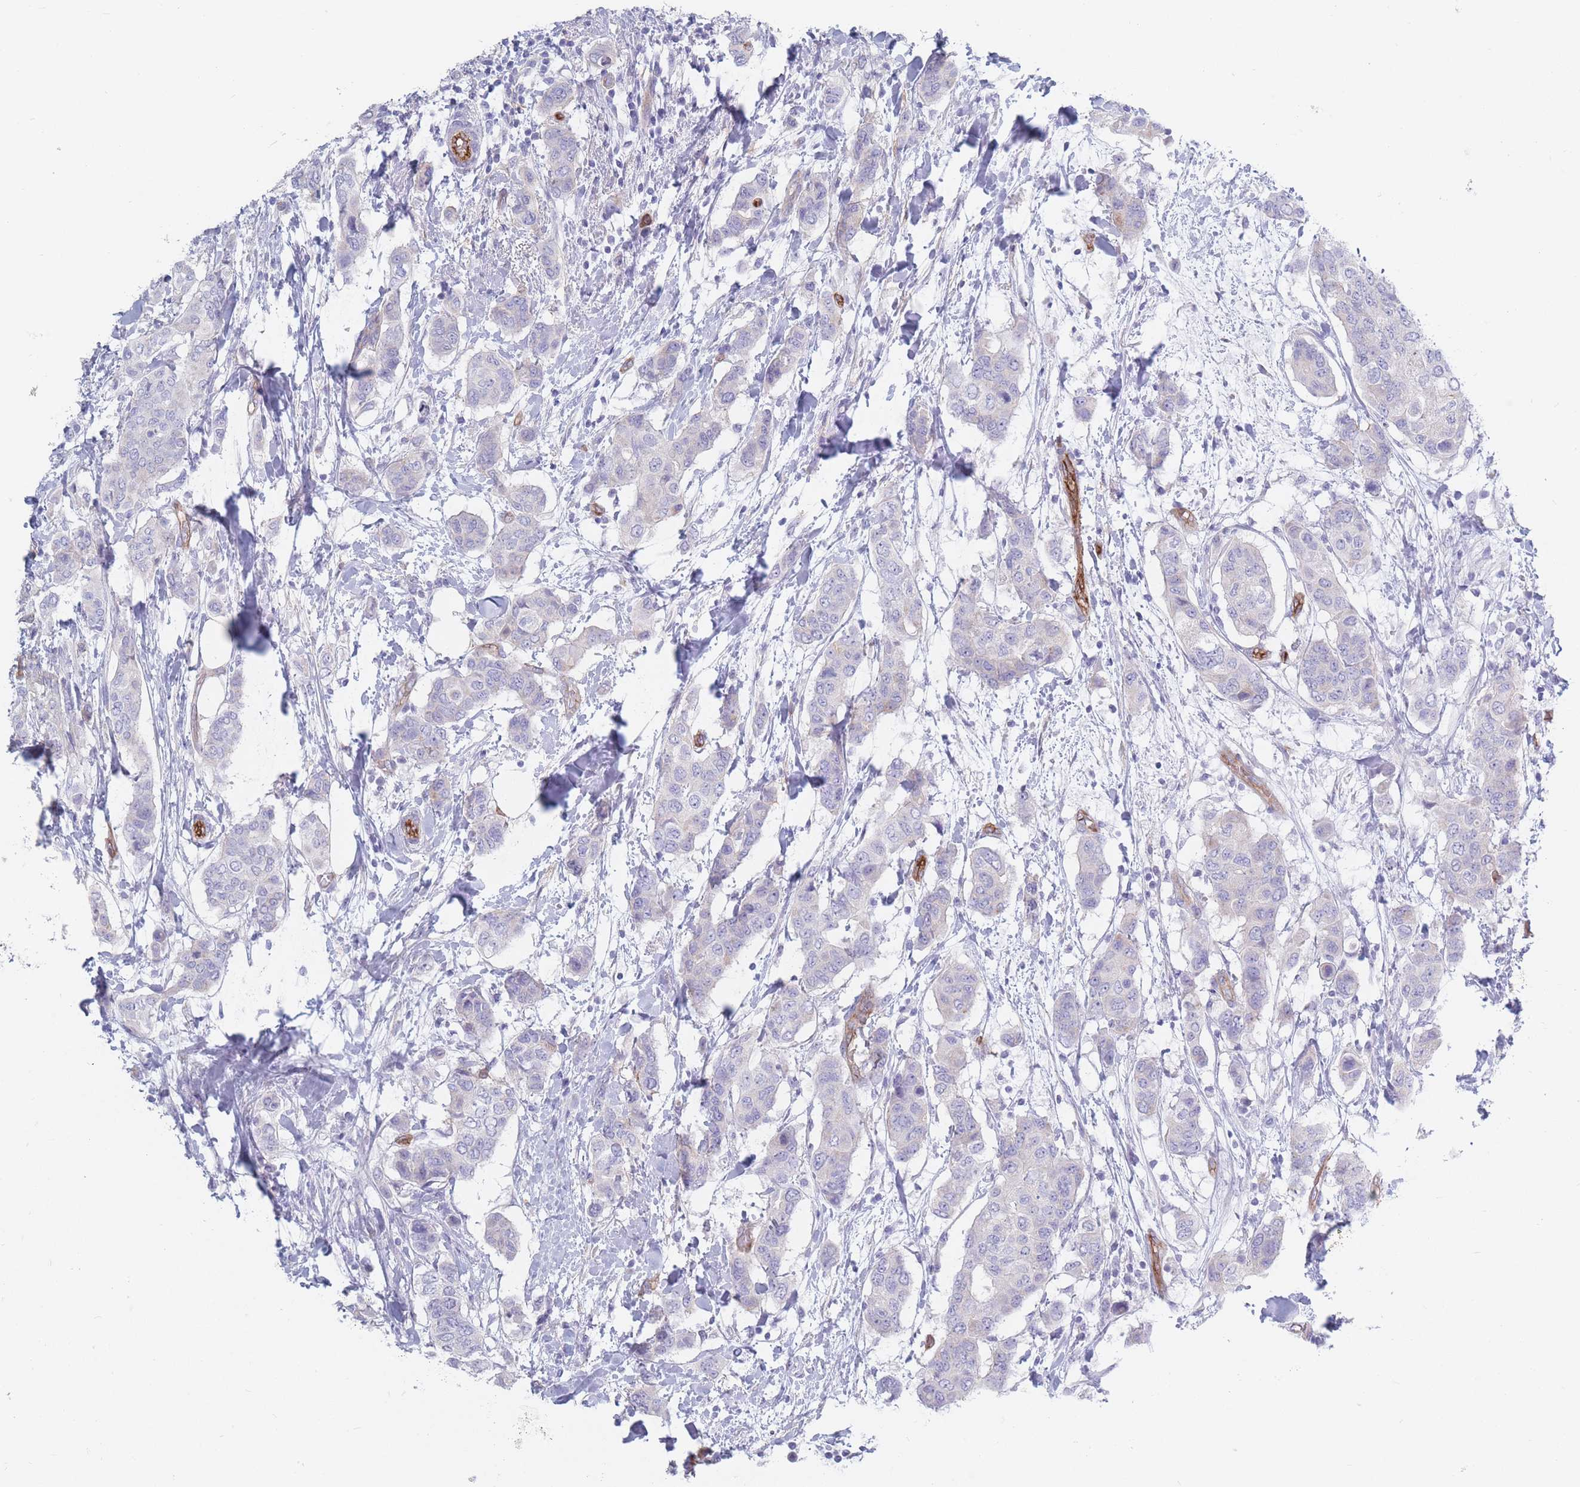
{"staining": {"intensity": "negative", "quantity": "none", "location": "none"}, "tissue": "breast cancer", "cell_type": "Tumor cells", "image_type": "cancer", "snomed": [{"axis": "morphology", "description": "Lobular carcinoma"}, {"axis": "topography", "description": "Breast"}], "caption": "DAB (3,3'-diaminobenzidine) immunohistochemical staining of human lobular carcinoma (breast) displays no significant positivity in tumor cells.", "gene": "PLPP1", "patient": {"sex": "female", "age": 51}}